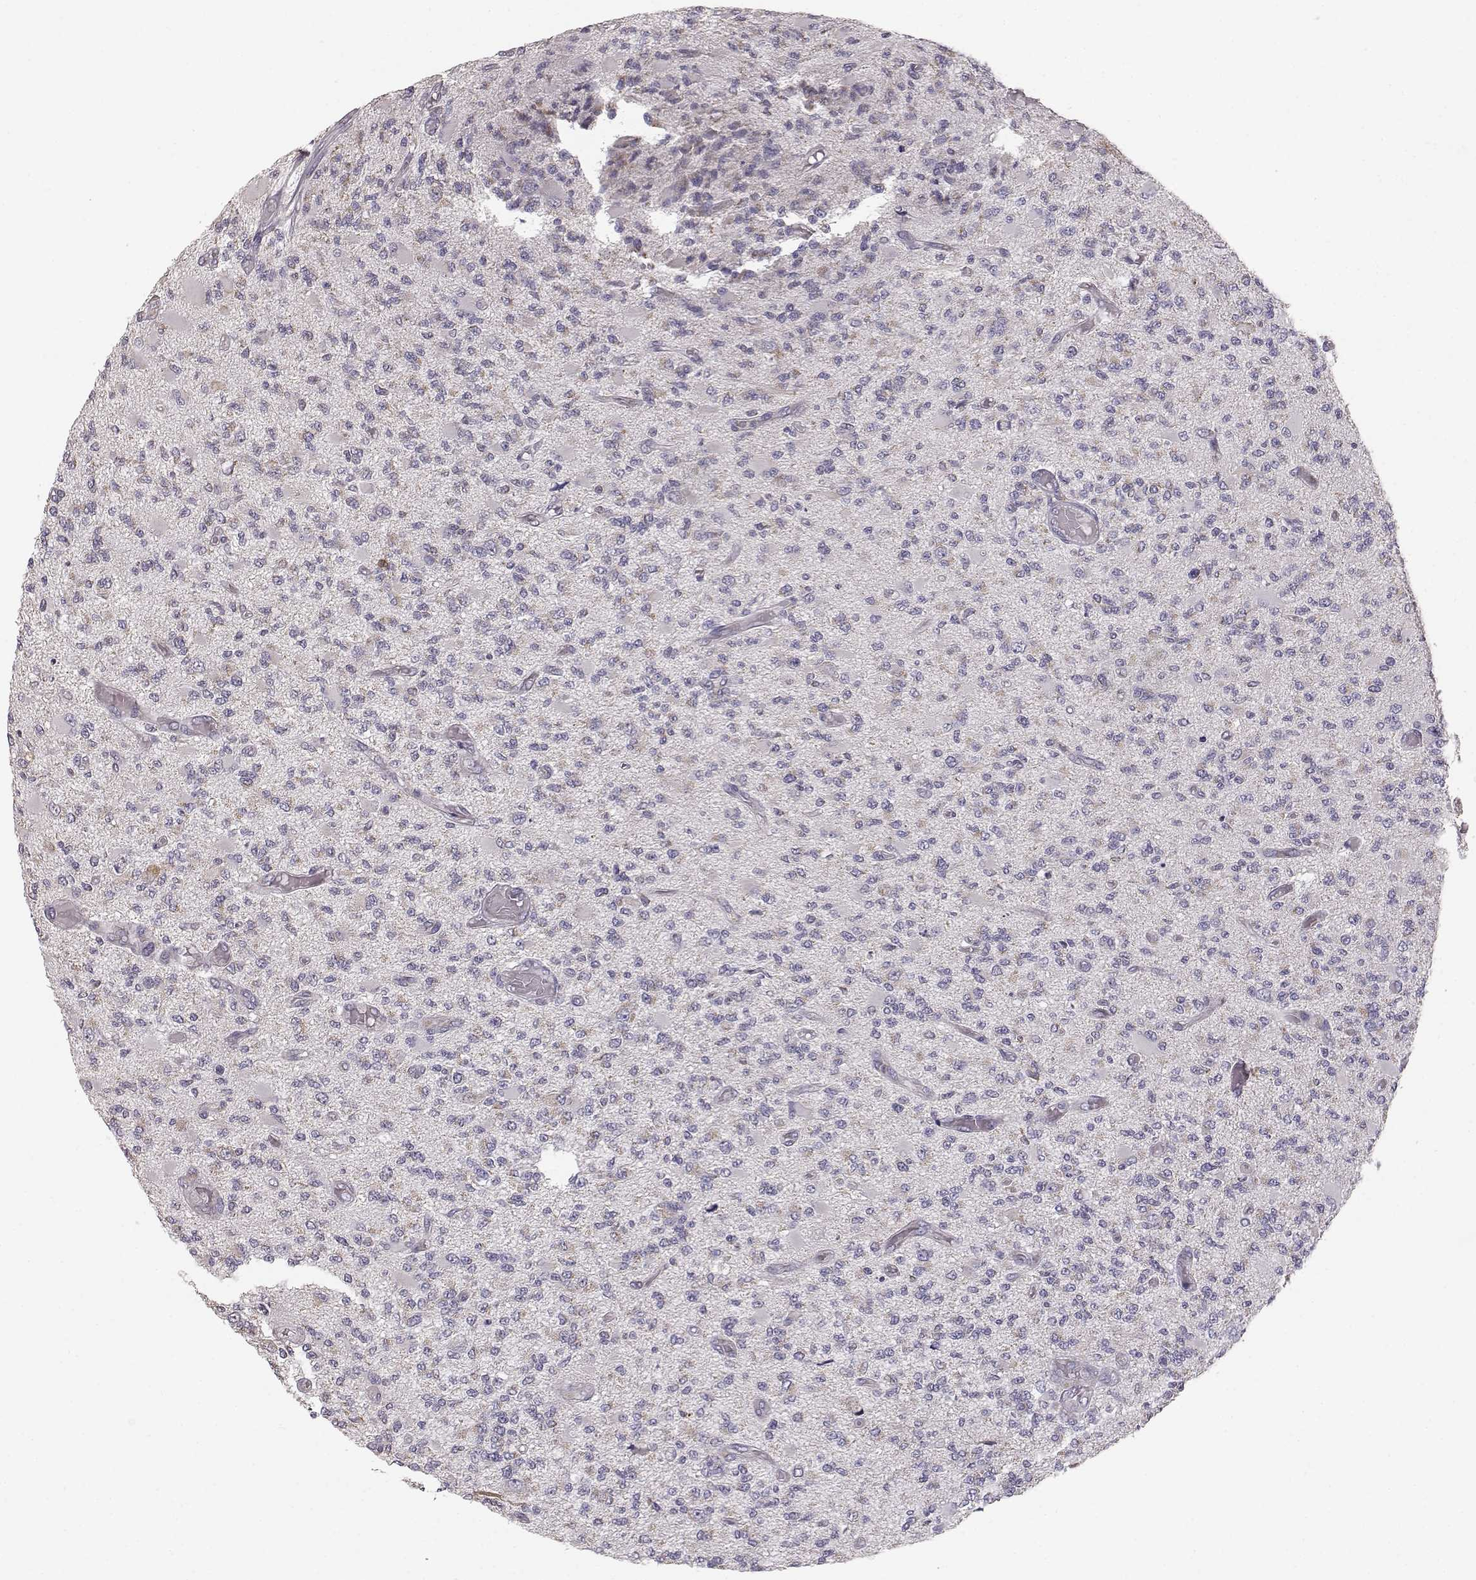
{"staining": {"intensity": "weak", "quantity": "<25%", "location": "cytoplasmic/membranous"}, "tissue": "glioma", "cell_type": "Tumor cells", "image_type": "cancer", "snomed": [{"axis": "morphology", "description": "Glioma, malignant, High grade"}, {"axis": "topography", "description": "Brain"}], "caption": "This is a histopathology image of immunohistochemistry staining of malignant high-grade glioma, which shows no staining in tumor cells. (Stains: DAB (3,3'-diaminobenzidine) immunohistochemistry with hematoxylin counter stain, Microscopy: brightfield microscopy at high magnification).", "gene": "GRAP2", "patient": {"sex": "female", "age": 63}}